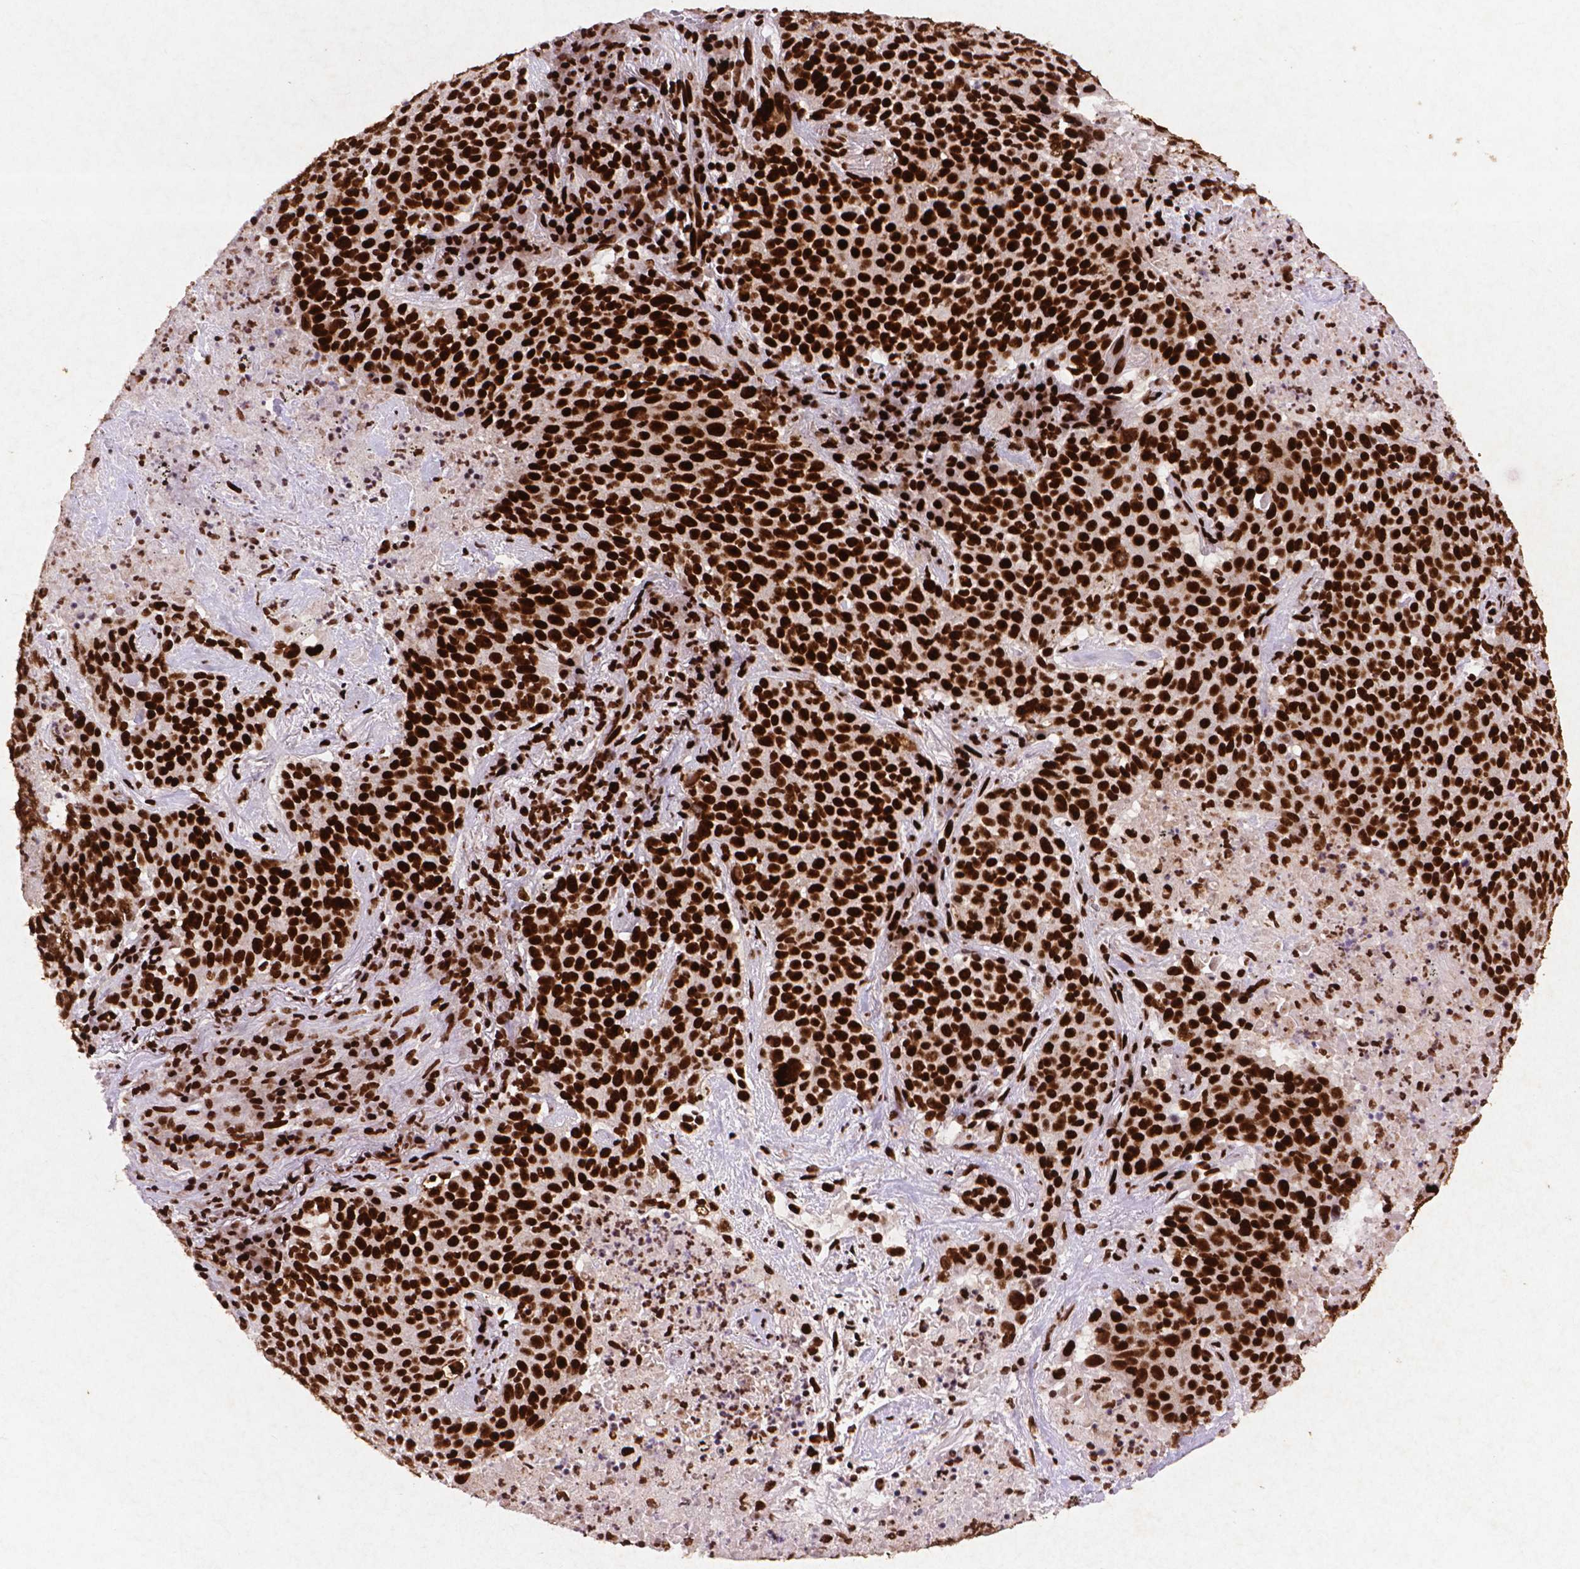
{"staining": {"intensity": "strong", "quantity": ">75%", "location": "nuclear"}, "tissue": "lung cancer", "cell_type": "Tumor cells", "image_type": "cancer", "snomed": [{"axis": "morphology", "description": "Squamous cell carcinoma, NOS"}, {"axis": "topography", "description": "Lung"}], "caption": "A brown stain labels strong nuclear staining of a protein in human lung cancer (squamous cell carcinoma) tumor cells.", "gene": "CITED2", "patient": {"sex": "male", "age": 82}}